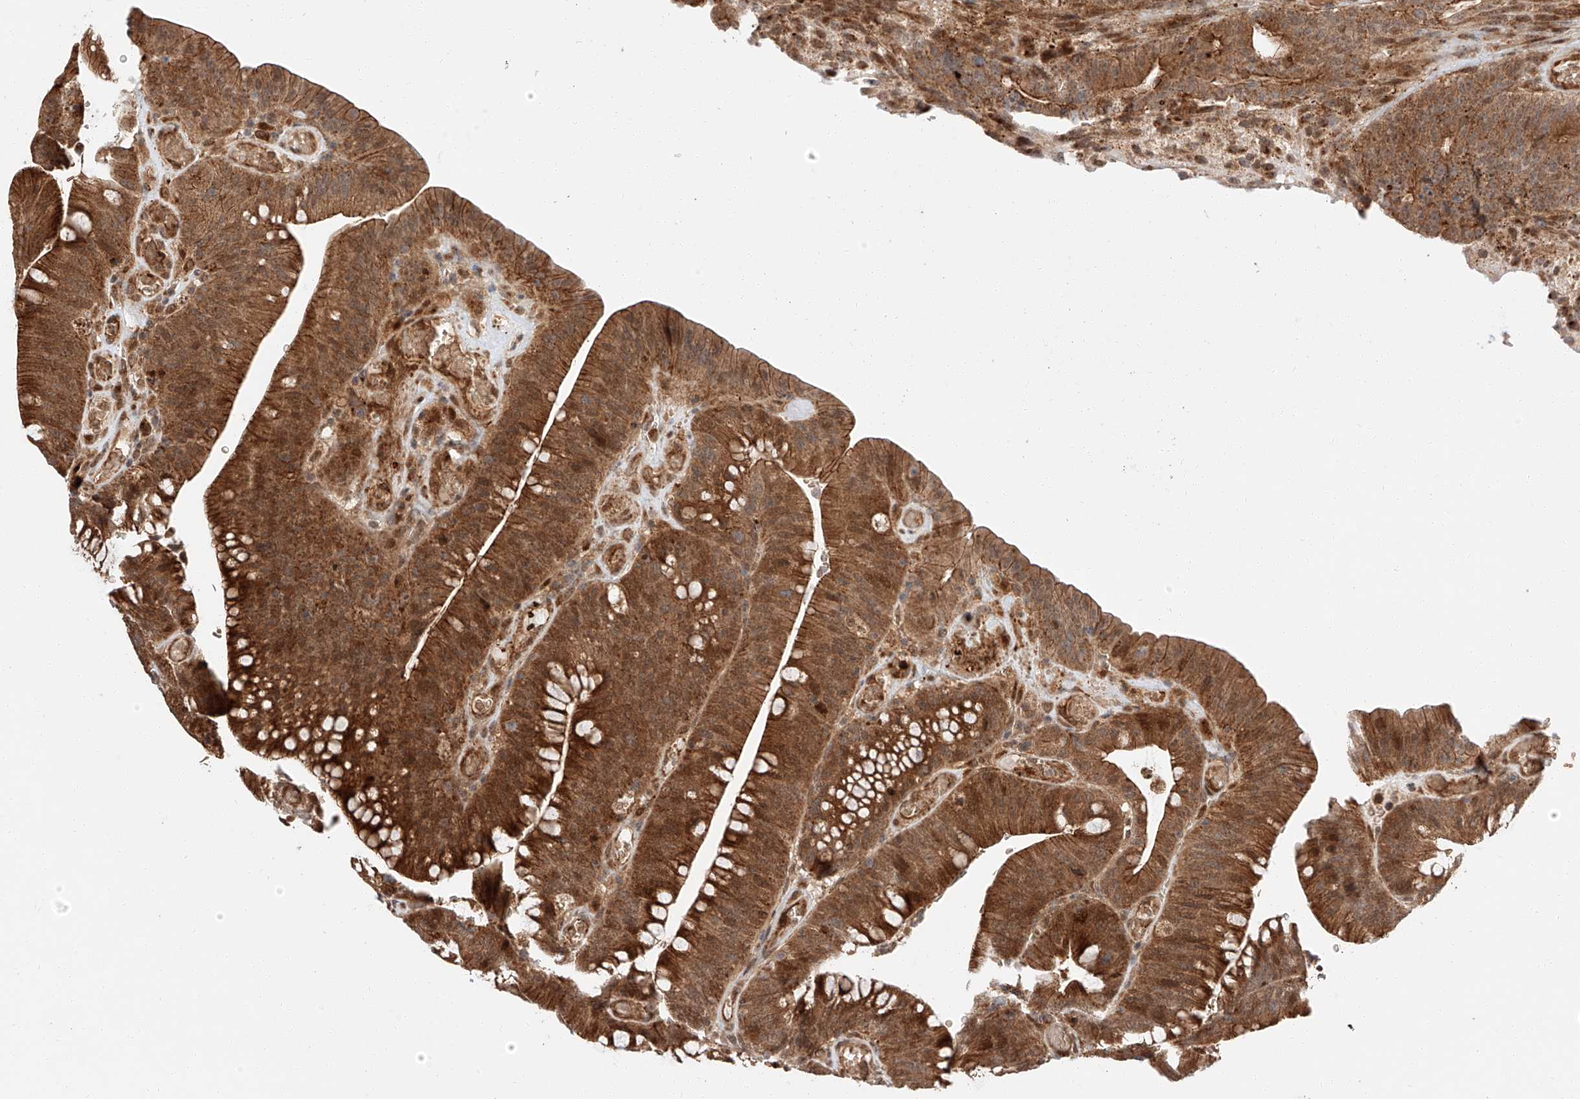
{"staining": {"intensity": "strong", "quantity": ">75%", "location": "cytoplasmic/membranous,nuclear"}, "tissue": "colorectal cancer", "cell_type": "Tumor cells", "image_type": "cancer", "snomed": [{"axis": "morphology", "description": "Normal tissue, NOS"}, {"axis": "topography", "description": "Colon"}], "caption": "There is high levels of strong cytoplasmic/membranous and nuclear positivity in tumor cells of colorectal cancer, as demonstrated by immunohistochemical staining (brown color).", "gene": "THTPA", "patient": {"sex": "female", "age": 82}}